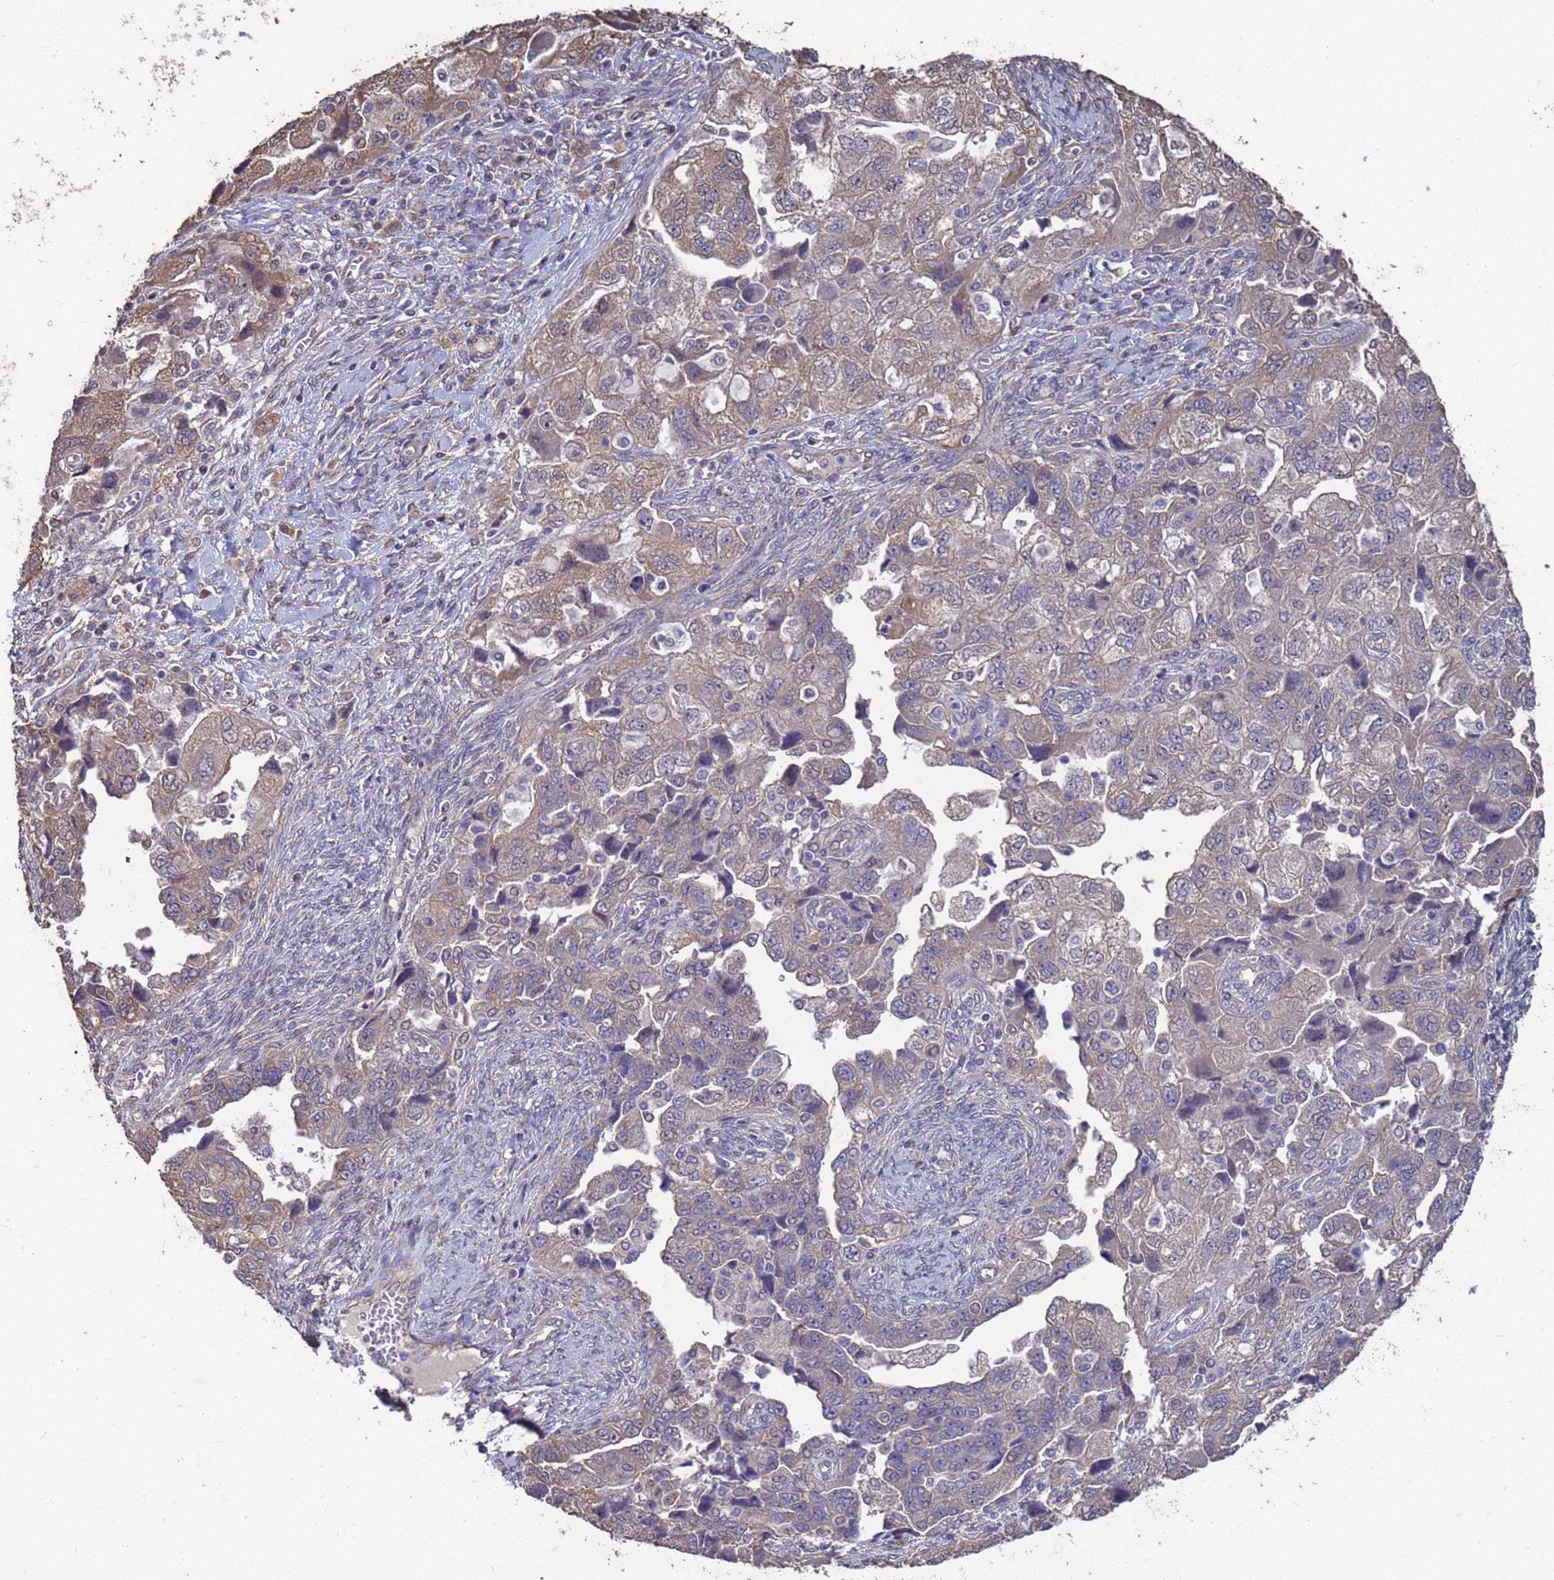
{"staining": {"intensity": "moderate", "quantity": "25%-75%", "location": "cytoplasmic/membranous"}, "tissue": "ovarian cancer", "cell_type": "Tumor cells", "image_type": "cancer", "snomed": [{"axis": "morphology", "description": "Carcinoma, NOS"}, {"axis": "morphology", "description": "Cystadenocarcinoma, serous, NOS"}, {"axis": "topography", "description": "Ovary"}], "caption": "IHC (DAB) staining of ovarian cancer (carcinoma) demonstrates moderate cytoplasmic/membranous protein expression in approximately 25%-75% of tumor cells.", "gene": "CFAP119", "patient": {"sex": "female", "age": 69}}